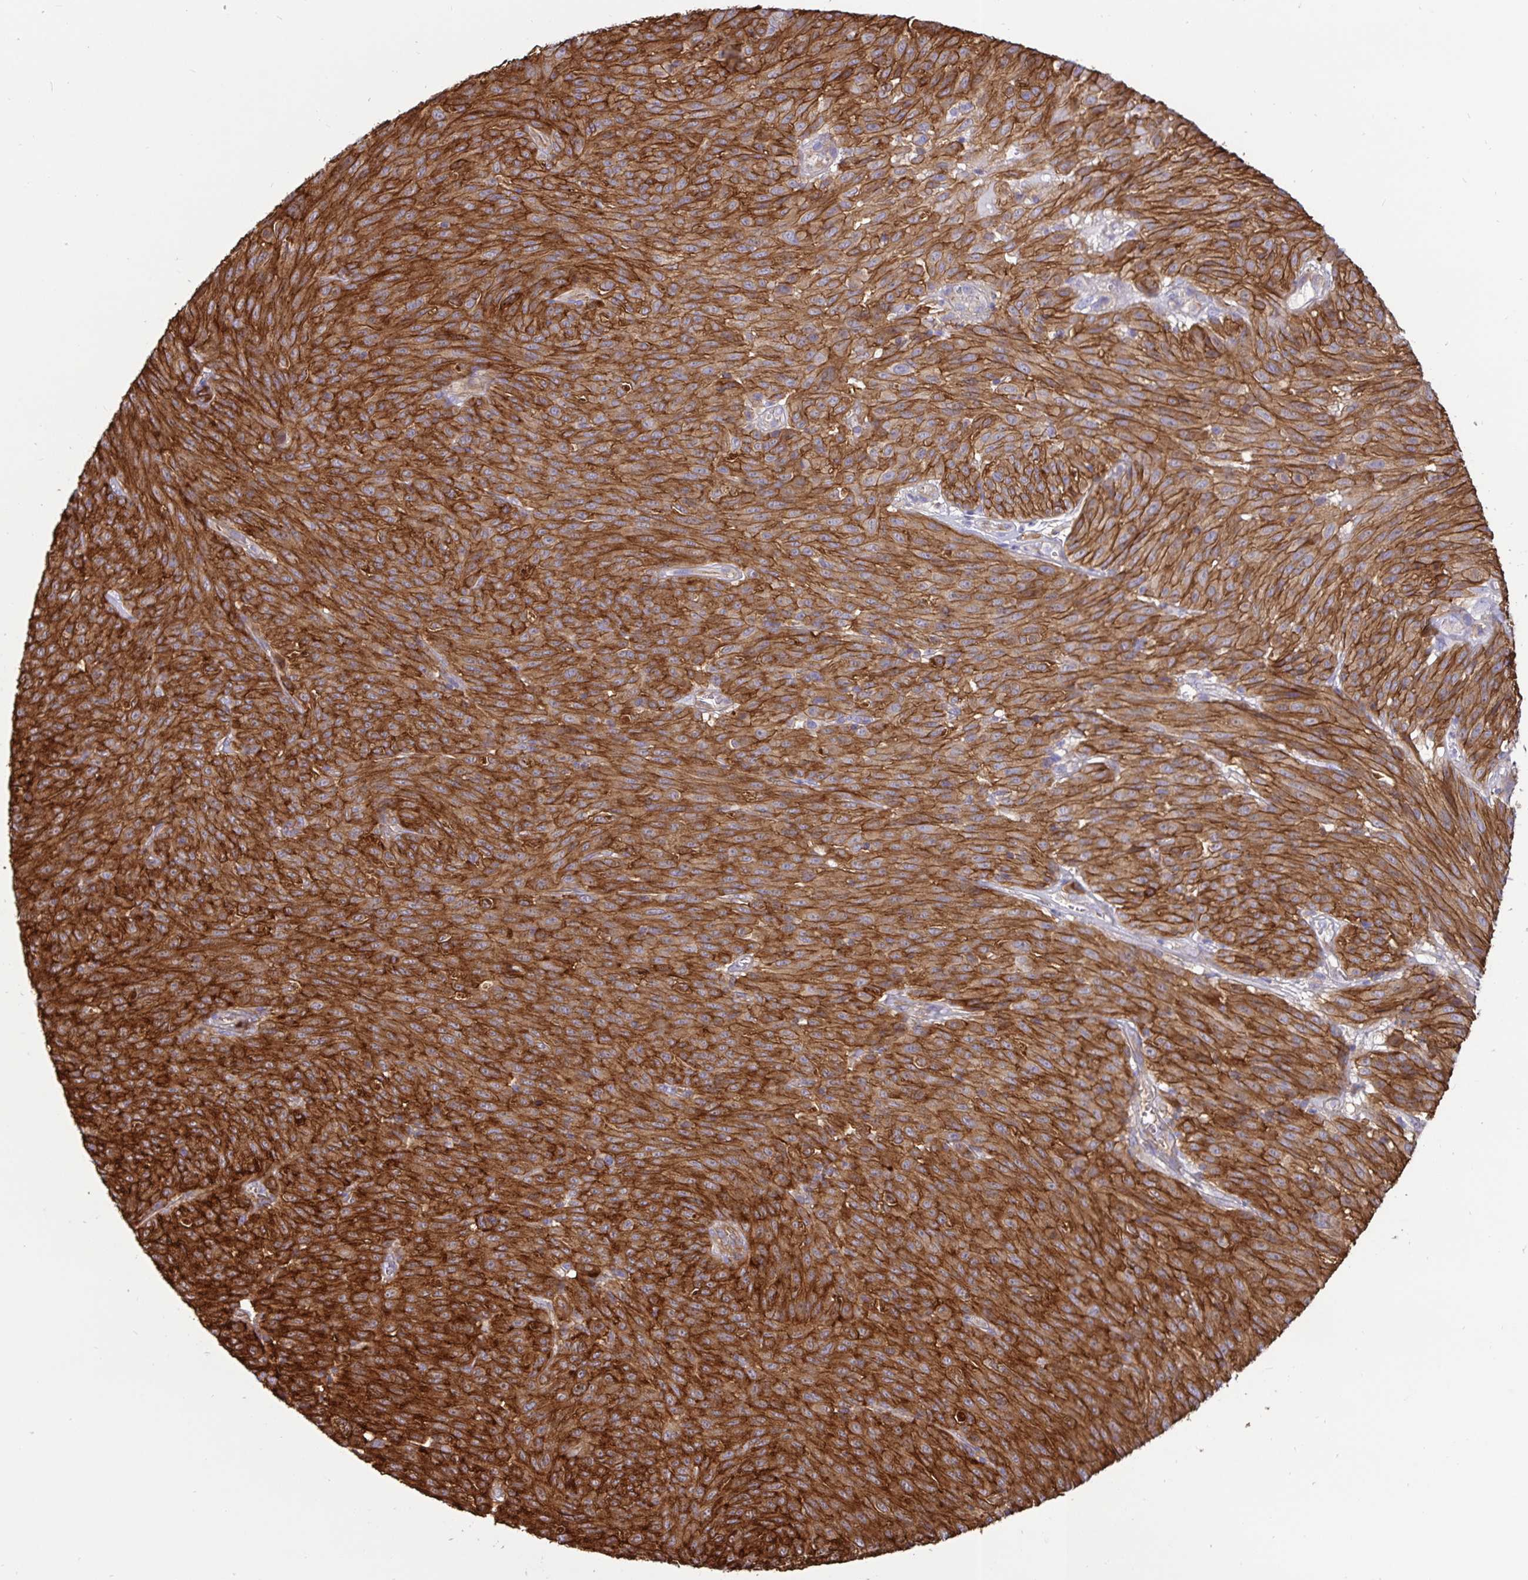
{"staining": {"intensity": "strong", "quantity": ">75%", "location": "cytoplasmic/membranous"}, "tissue": "melanoma", "cell_type": "Tumor cells", "image_type": "cancer", "snomed": [{"axis": "morphology", "description": "Malignant melanoma, NOS"}, {"axis": "topography", "description": "Skin"}], "caption": "Approximately >75% of tumor cells in melanoma show strong cytoplasmic/membranous protein staining as visualized by brown immunohistochemical staining.", "gene": "ANXA2", "patient": {"sex": "male", "age": 85}}